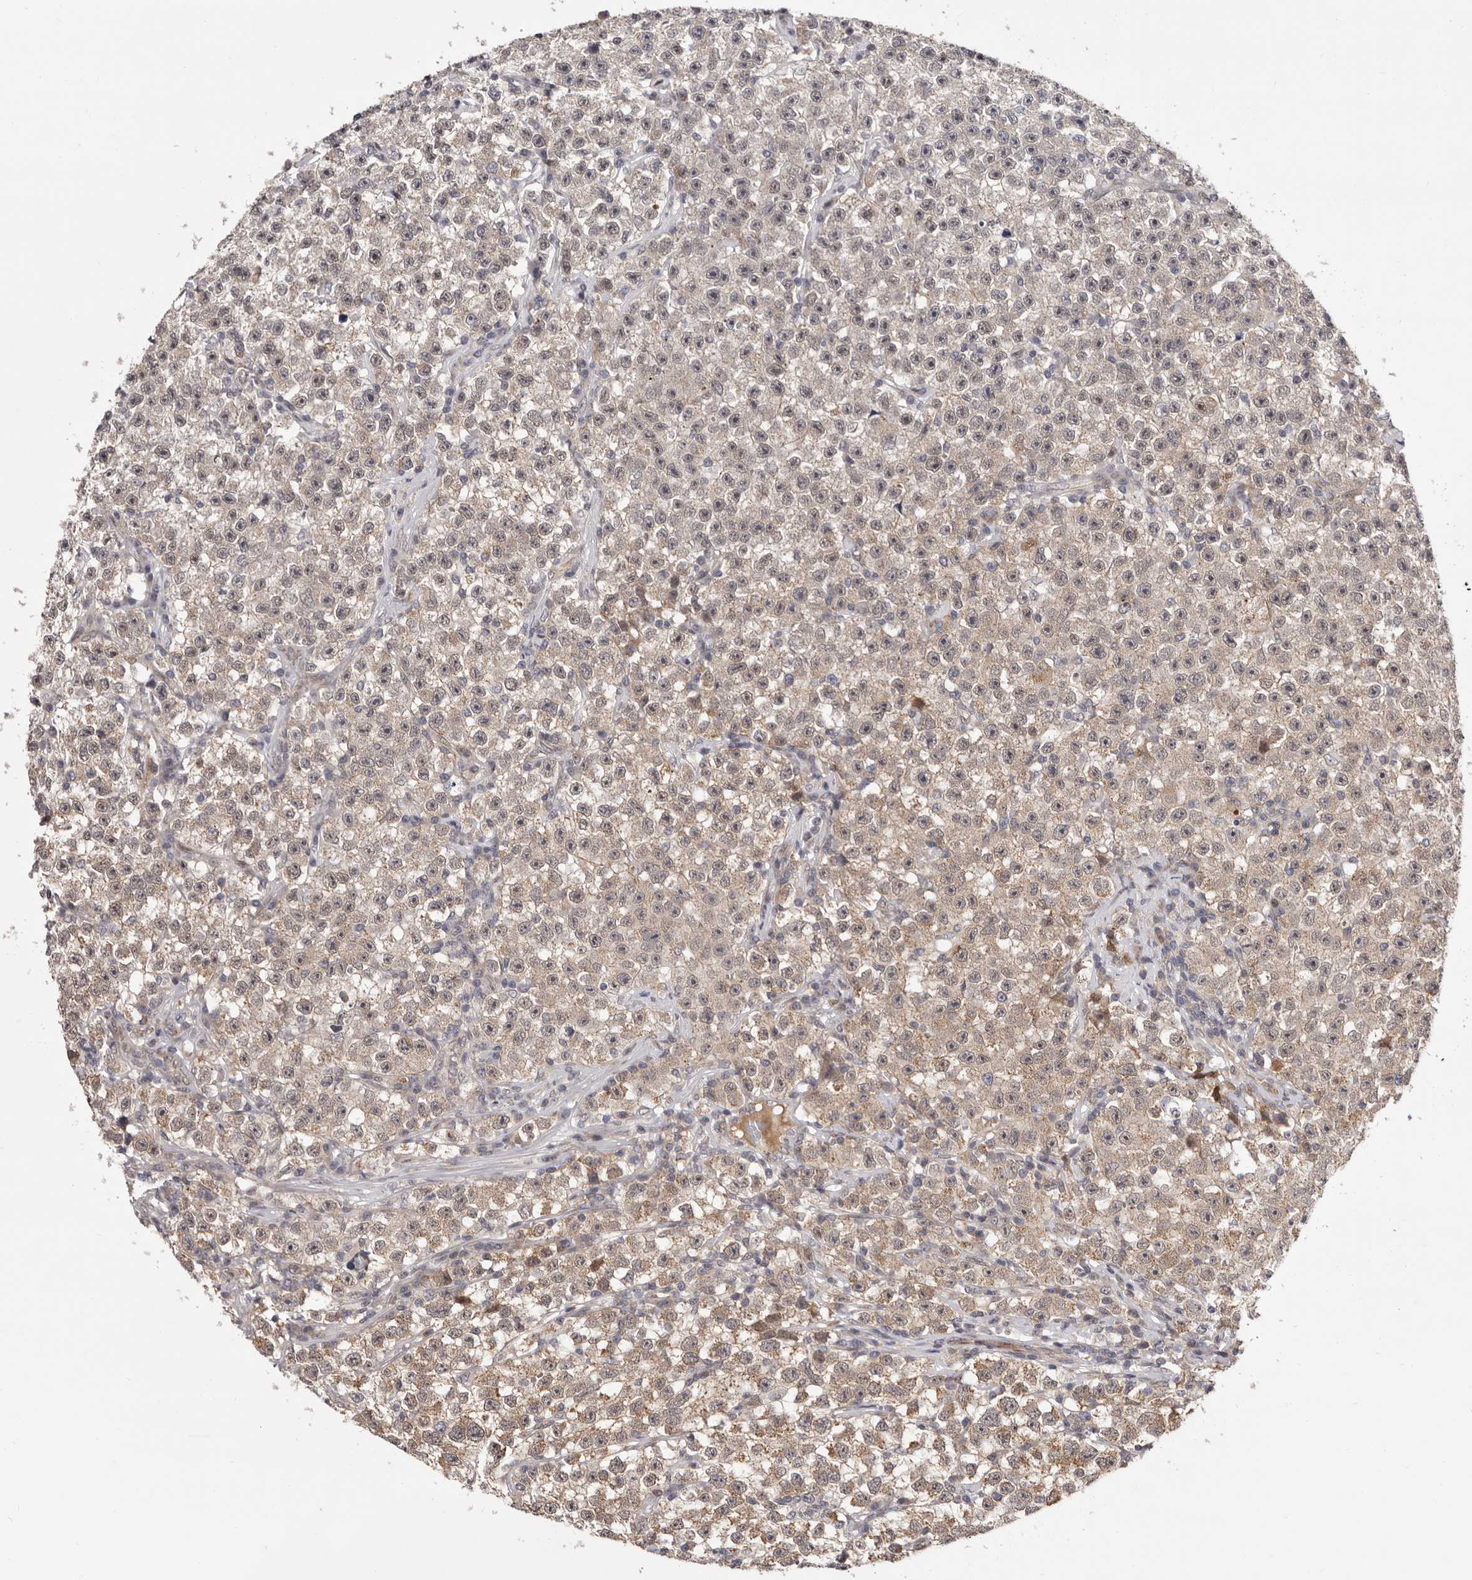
{"staining": {"intensity": "weak", "quantity": ">75%", "location": "cytoplasmic/membranous"}, "tissue": "testis cancer", "cell_type": "Tumor cells", "image_type": "cancer", "snomed": [{"axis": "morphology", "description": "Seminoma, NOS"}, {"axis": "topography", "description": "Testis"}], "caption": "Weak cytoplasmic/membranous protein staining is seen in approximately >75% of tumor cells in testis cancer (seminoma). Using DAB (3,3'-diaminobenzidine) (brown) and hematoxylin (blue) stains, captured at high magnification using brightfield microscopy.", "gene": "GLRX3", "patient": {"sex": "male", "age": 22}}